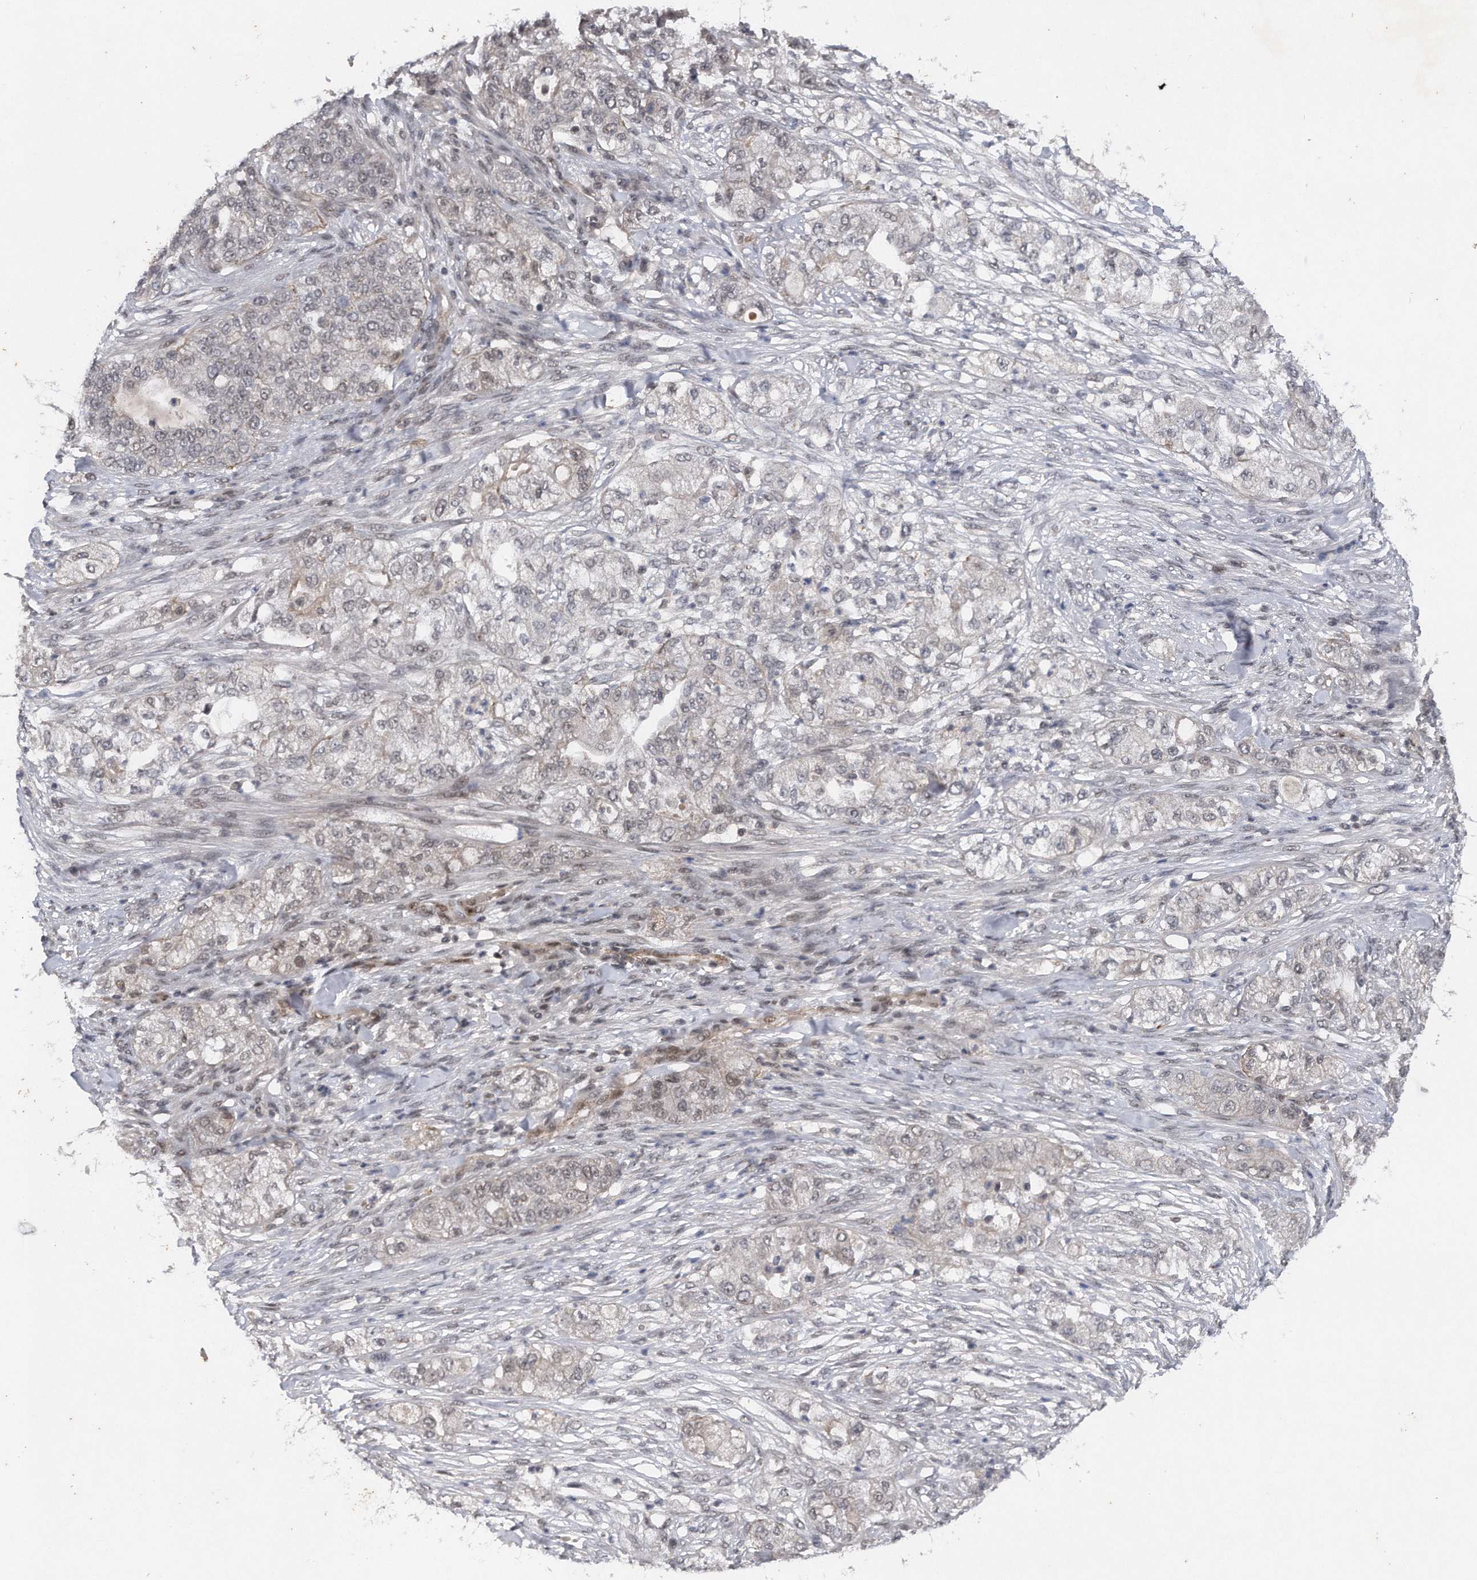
{"staining": {"intensity": "weak", "quantity": "<25%", "location": "nuclear"}, "tissue": "pancreatic cancer", "cell_type": "Tumor cells", "image_type": "cancer", "snomed": [{"axis": "morphology", "description": "Adenocarcinoma, NOS"}, {"axis": "topography", "description": "Pancreas"}], "caption": "A high-resolution micrograph shows immunohistochemistry staining of pancreatic cancer, which exhibits no significant expression in tumor cells.", "gene": "VIRMA", "patient": {"sex": "female", "age": 78}}